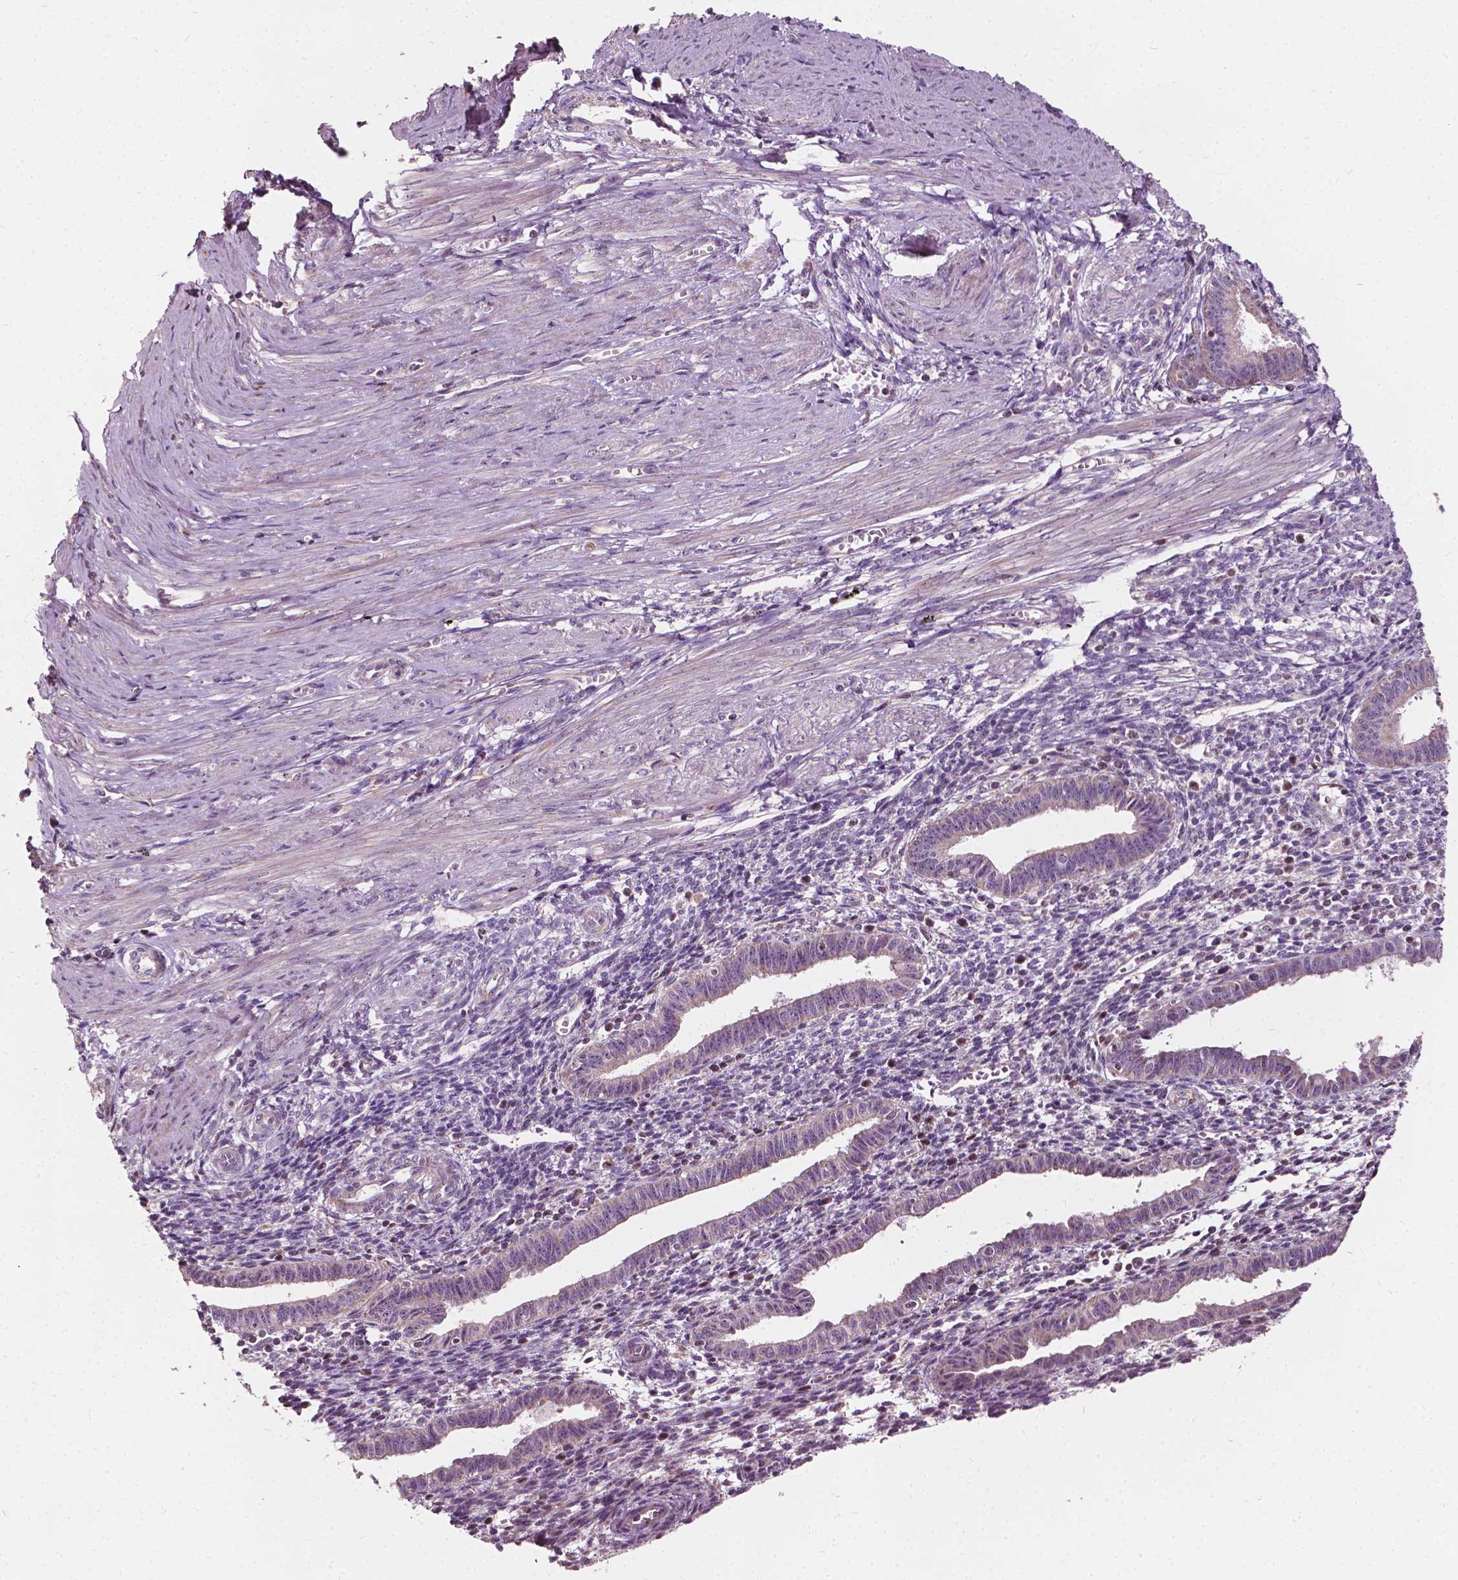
{"staining": {"intensity": "negative", "quantity": "none", "location": "none"}, "tissue": "endometrium", "cell_type": "Cells in endometrial stroma", "image_type": "normal", "snomed": [{"axis": "morphology", "description": "Normal tissue, NOS"}, {"axis": "topography", "description": "Endometrium"}], "caption": "Immunohistochemistry image of unremarkable human endometrium stained for a protein (brown), which demonstrates no expression in cells in endometrial stroma.", "gene": "ODF3L2", "patient": {"sex": "female", "age": 37}}